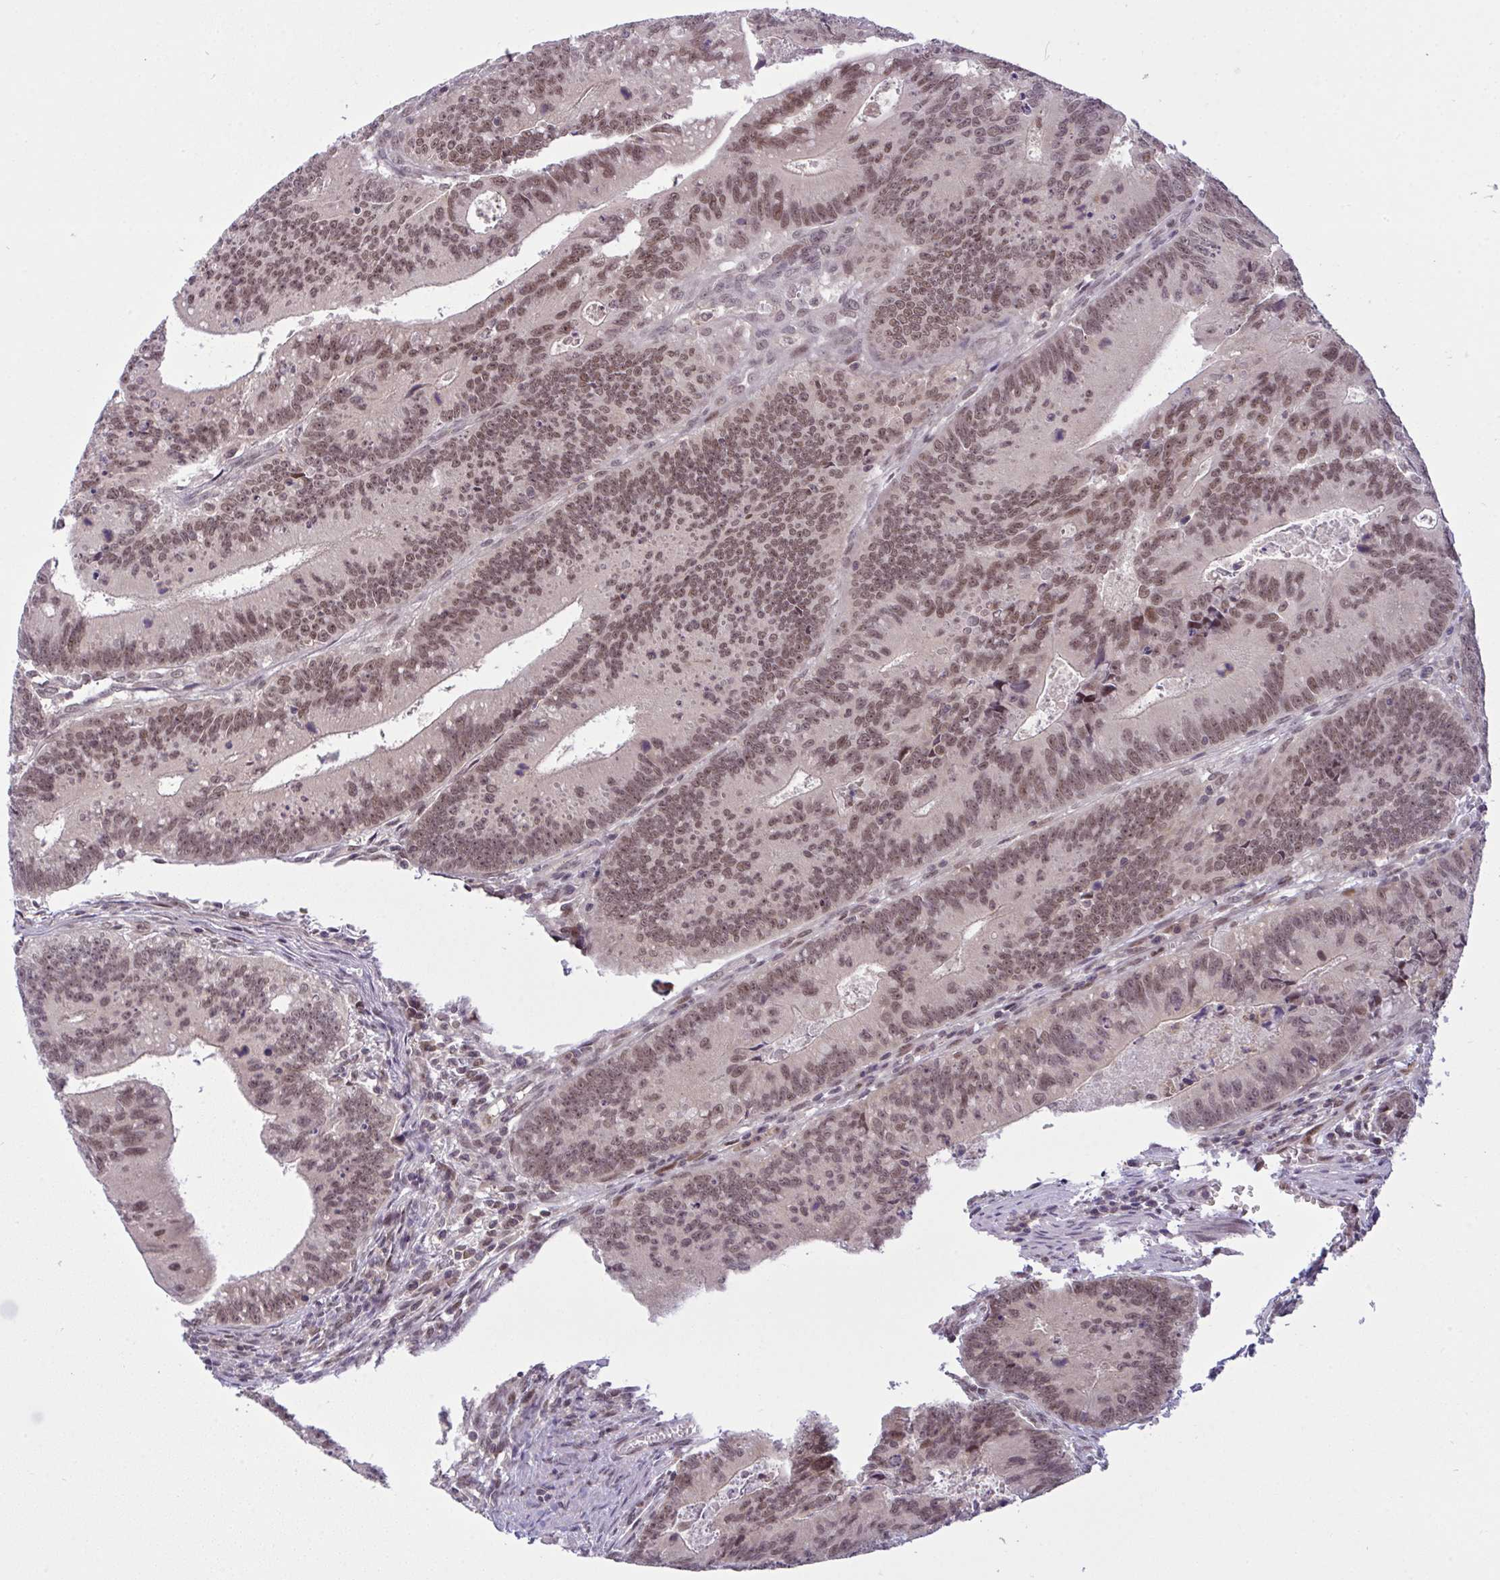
{"staining": {"intensity": "moderate", "quantity": ">75%", "location": "nuclear"}, "tissue": "colorectal cancer", "cell_type": "Tumor cells", "image_type": "cancer", "snomed": [{"axis": "morphology", "description": "Adenocarcinoma, NOS"}, {"axis": "topography", "description": "Rectum"}], "caption": "Colorectal cancer was stained to show a protein in brown. There is medium levels of moderate nuclear staining in approximately >75% of tumor cells.", "gene": "KLF2", "patient": {"sex": "female", "age": 81}}